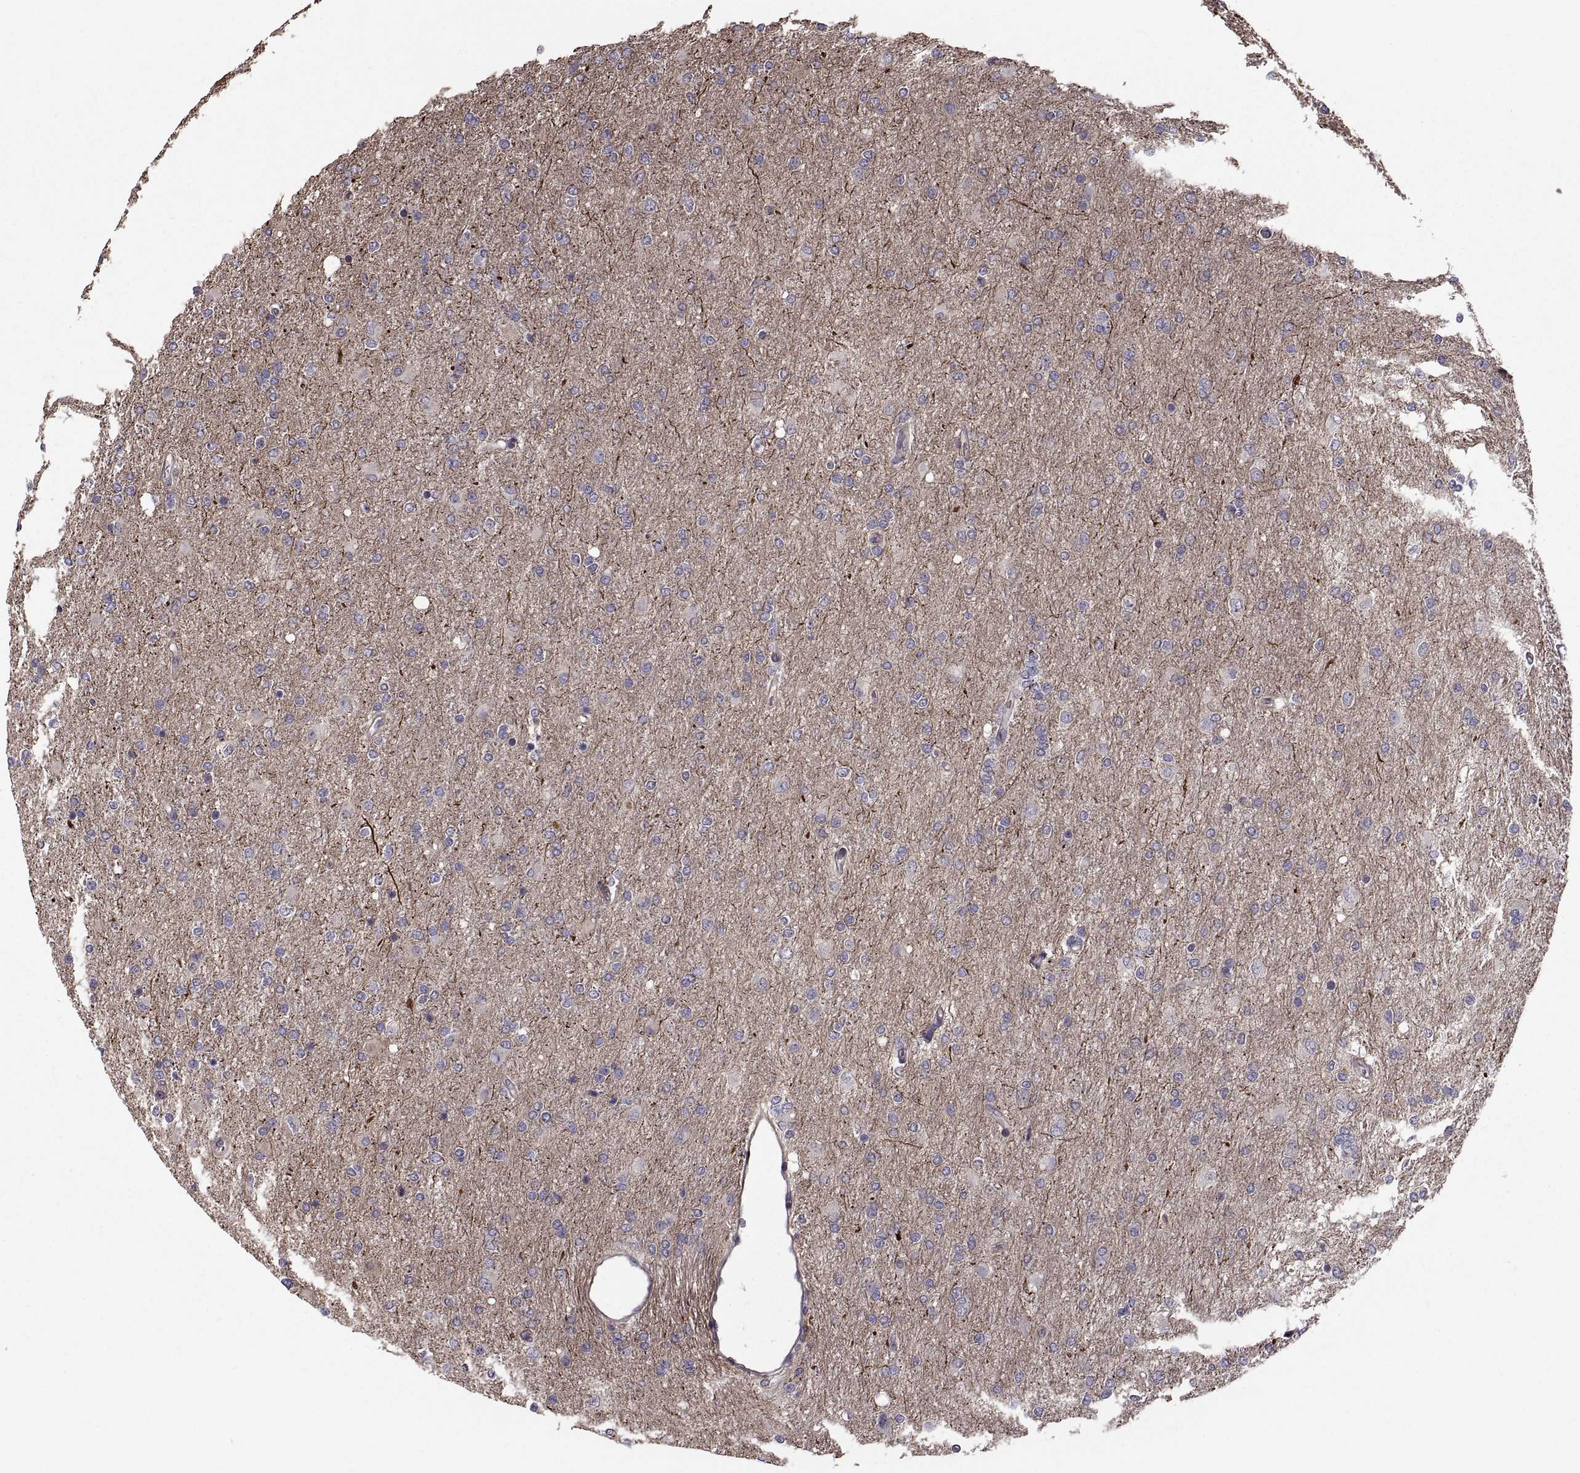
{"staining": {"intensity": "negative", "quantity": "none", "location": "none"}, "tissue": "glioma", "cell_type": "Tumor cells", "image_type": "cancer", "snomed": [{"axis": "morphology", "description": "Glioma, malignant, High grade"}, {"axis": "topography", "description": "Cerebral cortex"}], "caption": "There is no significant positivity in tumor cells of malignant high-grade glioma.", "gene": "PMM2", "patient": {"sex": "male", "age": 70}}